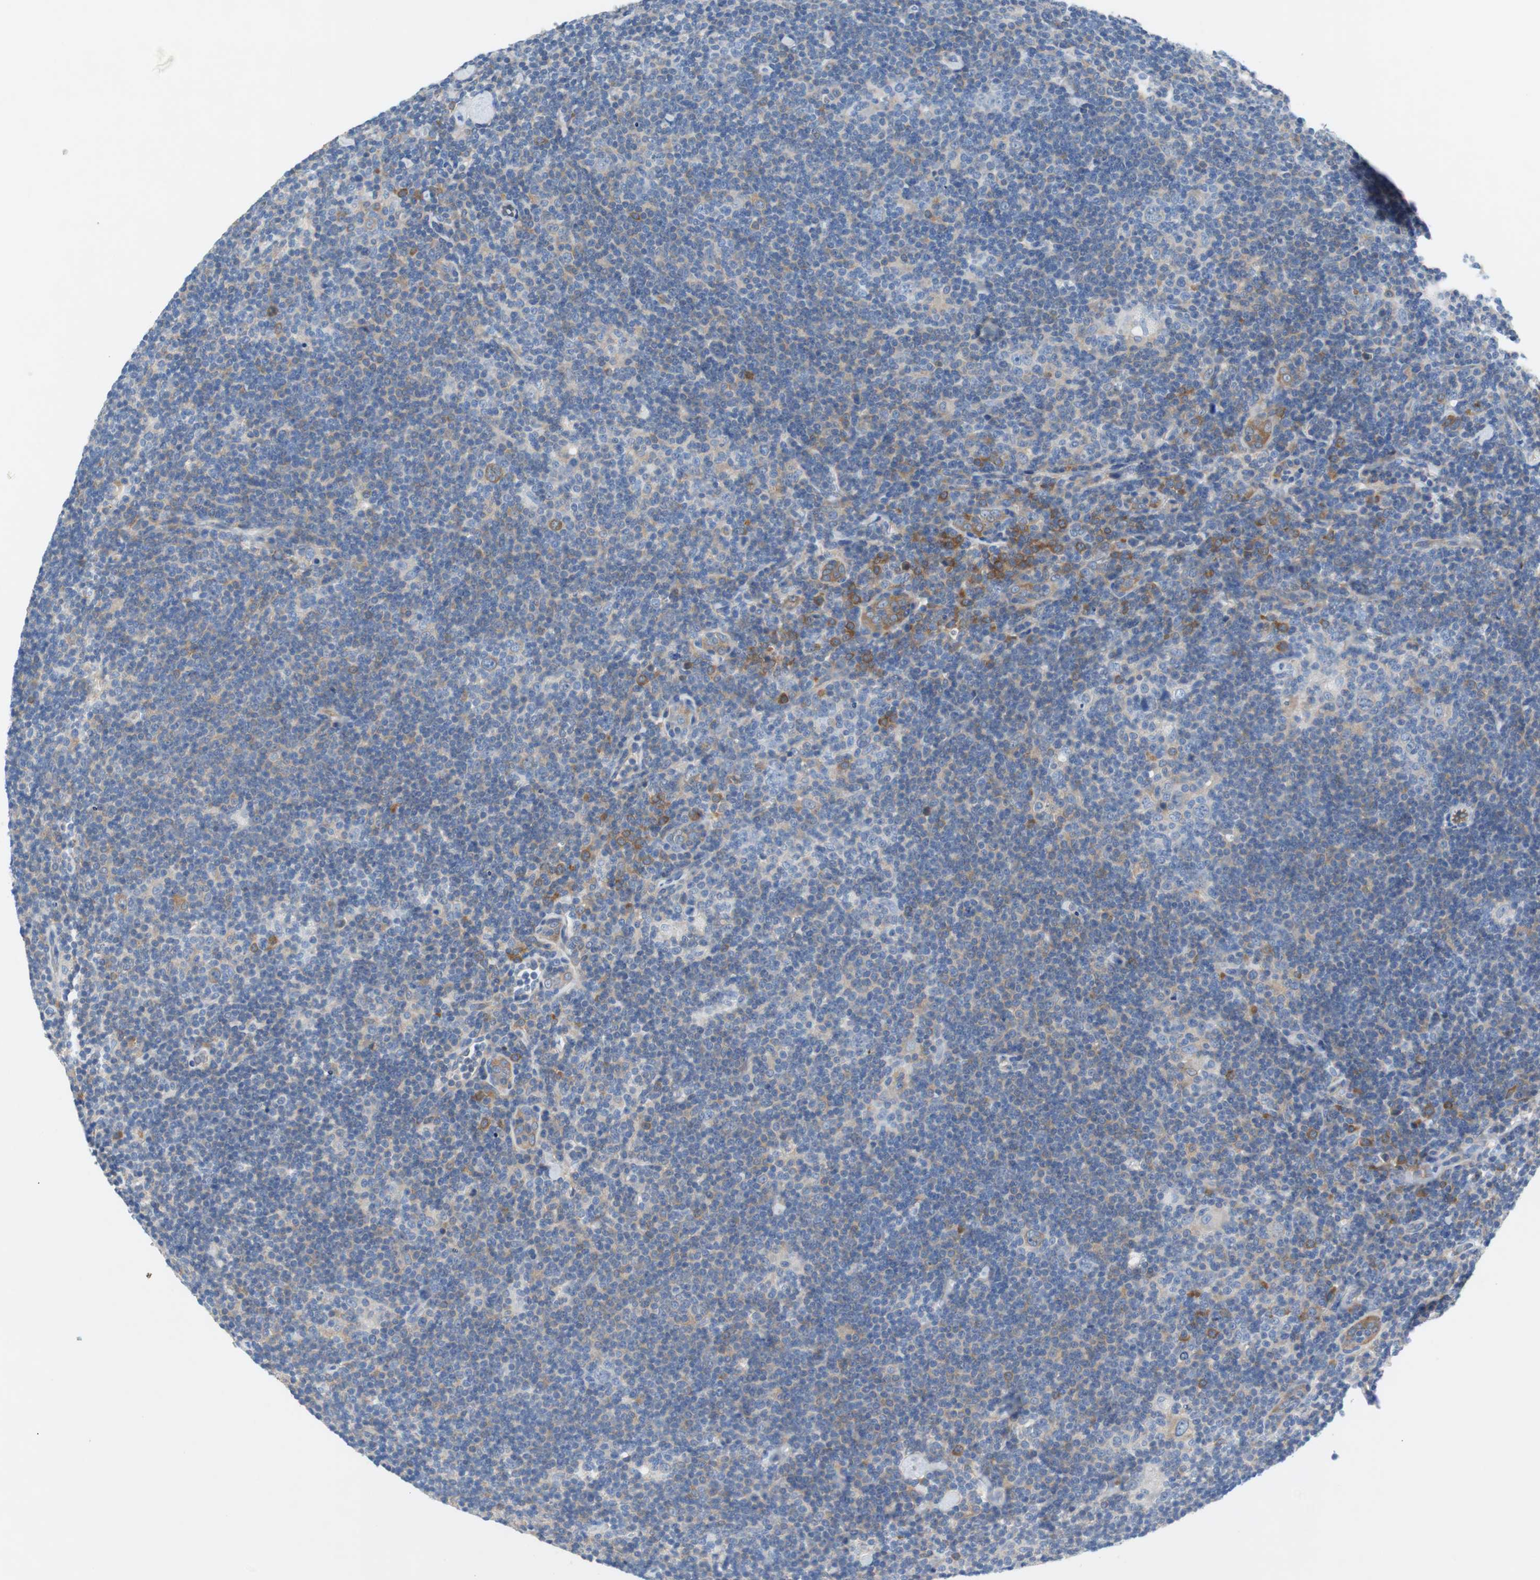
{"staining": {"intensity": "negative", "quantity": "none", "location": "none"}, "tissue": "lymphoma", "cell_type": "Tumor cells", "image_type": "cancer", "snomed": [{"axis": "morphology", "description": "Hodgkin's disease, NOS"}, {"axis": "topography", "description": "Lymph node"}], "caption": "Tumor cells show no significant expression in lymphoma. Brightfield microscopy of immunohistochemistry stained with DAB (brown) and hematoxylin (blue), captured at high magnification.", "gene": "EEF2K", "patient": {"sex": "female", "age": 57}}